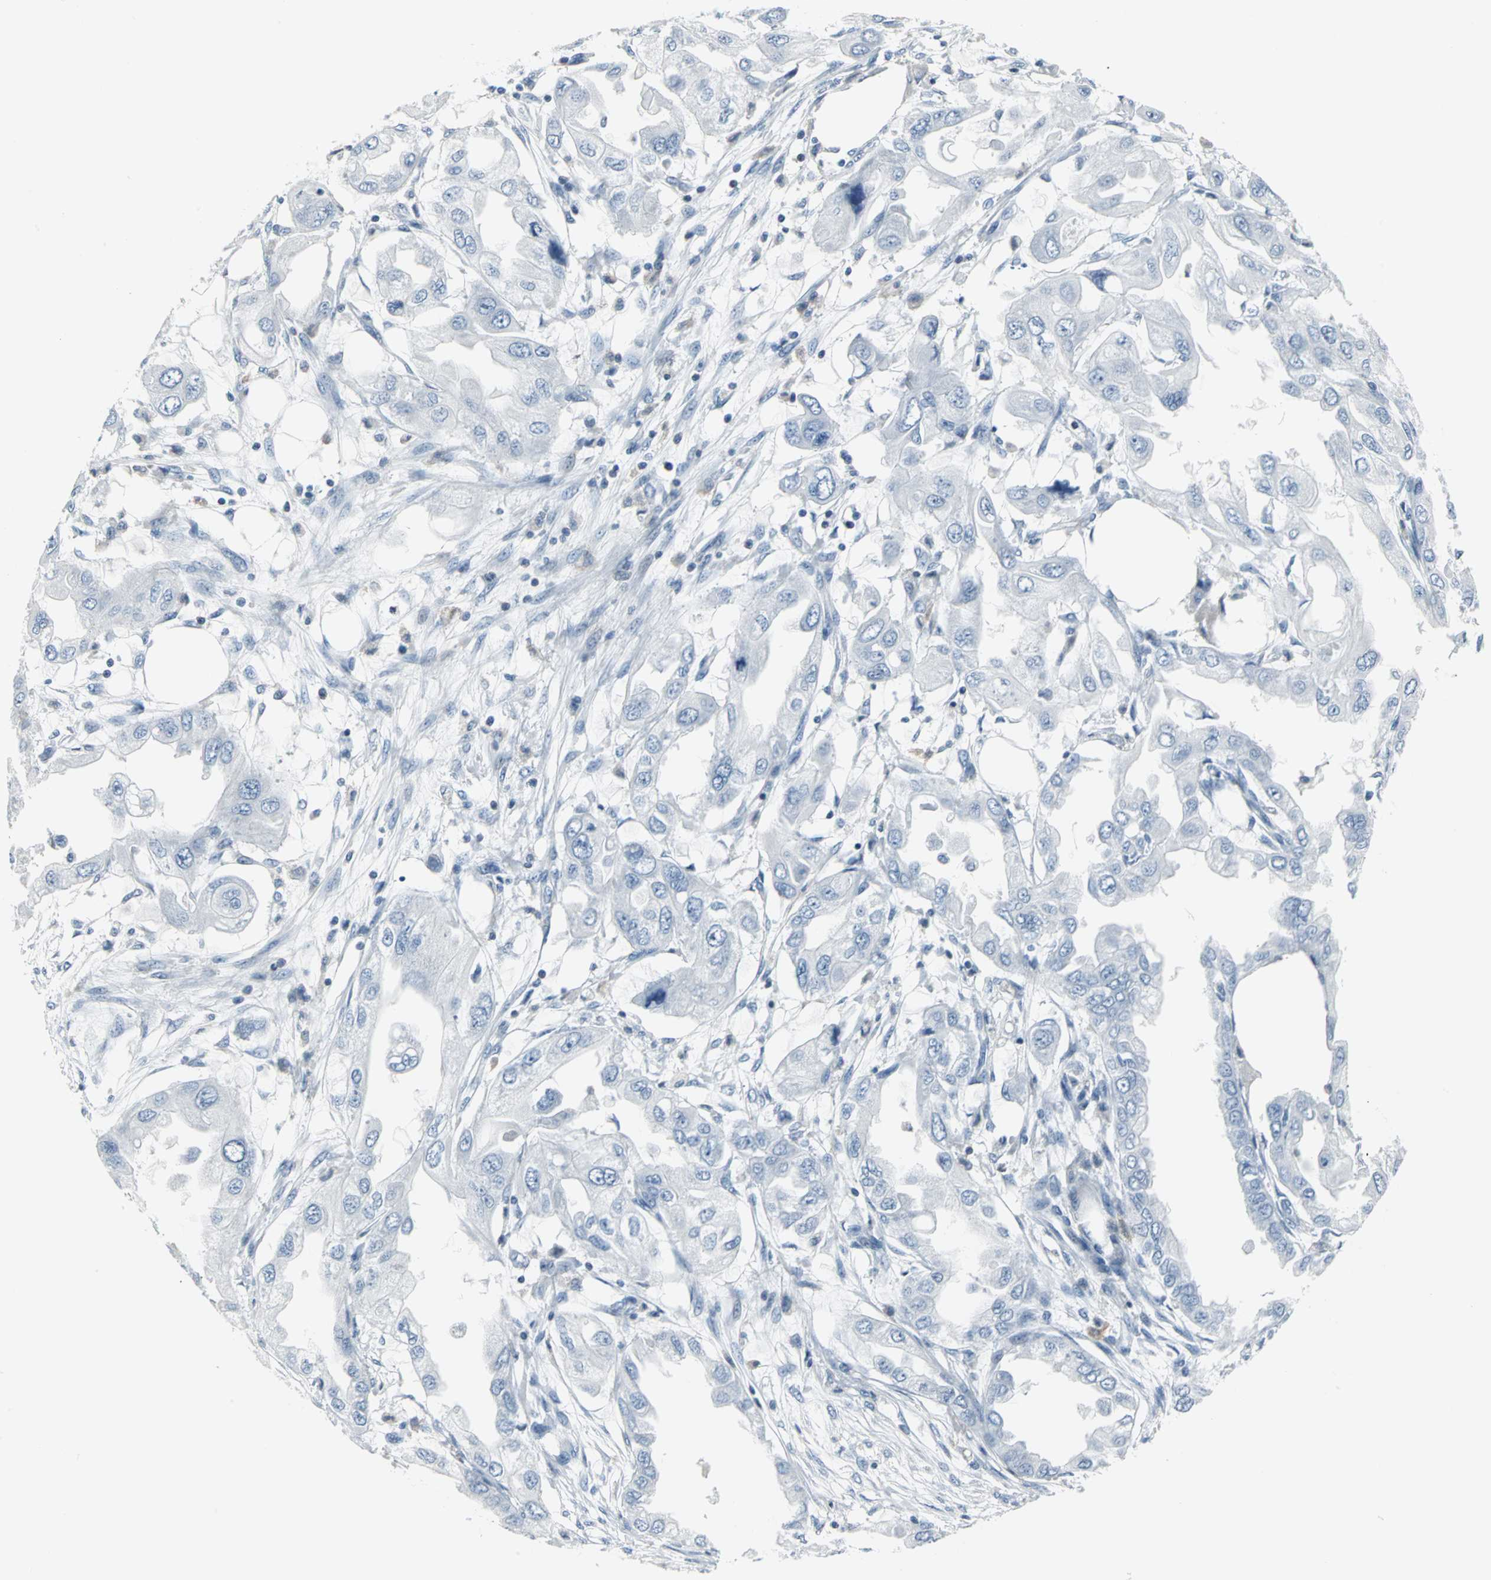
{"staining": {"intensity": "negative", "quantity": "none", "location": "none"}, "tissue": "endometrial cancer", "cell_type": "Tumor cells", "image_type": "cancer", "snomed": [{"axis": "morphology", "description": "Adenocarcinoma, NOS"}, {"axis": "topography", "description": "Endometrium"}], "caption": "A photomicrograph of human endometrial cancer (adenocarcinoma) is negative for staining in tumor cells.", "gene": "IQGAP2", "patient": {"sex": "female", "age": 67}}